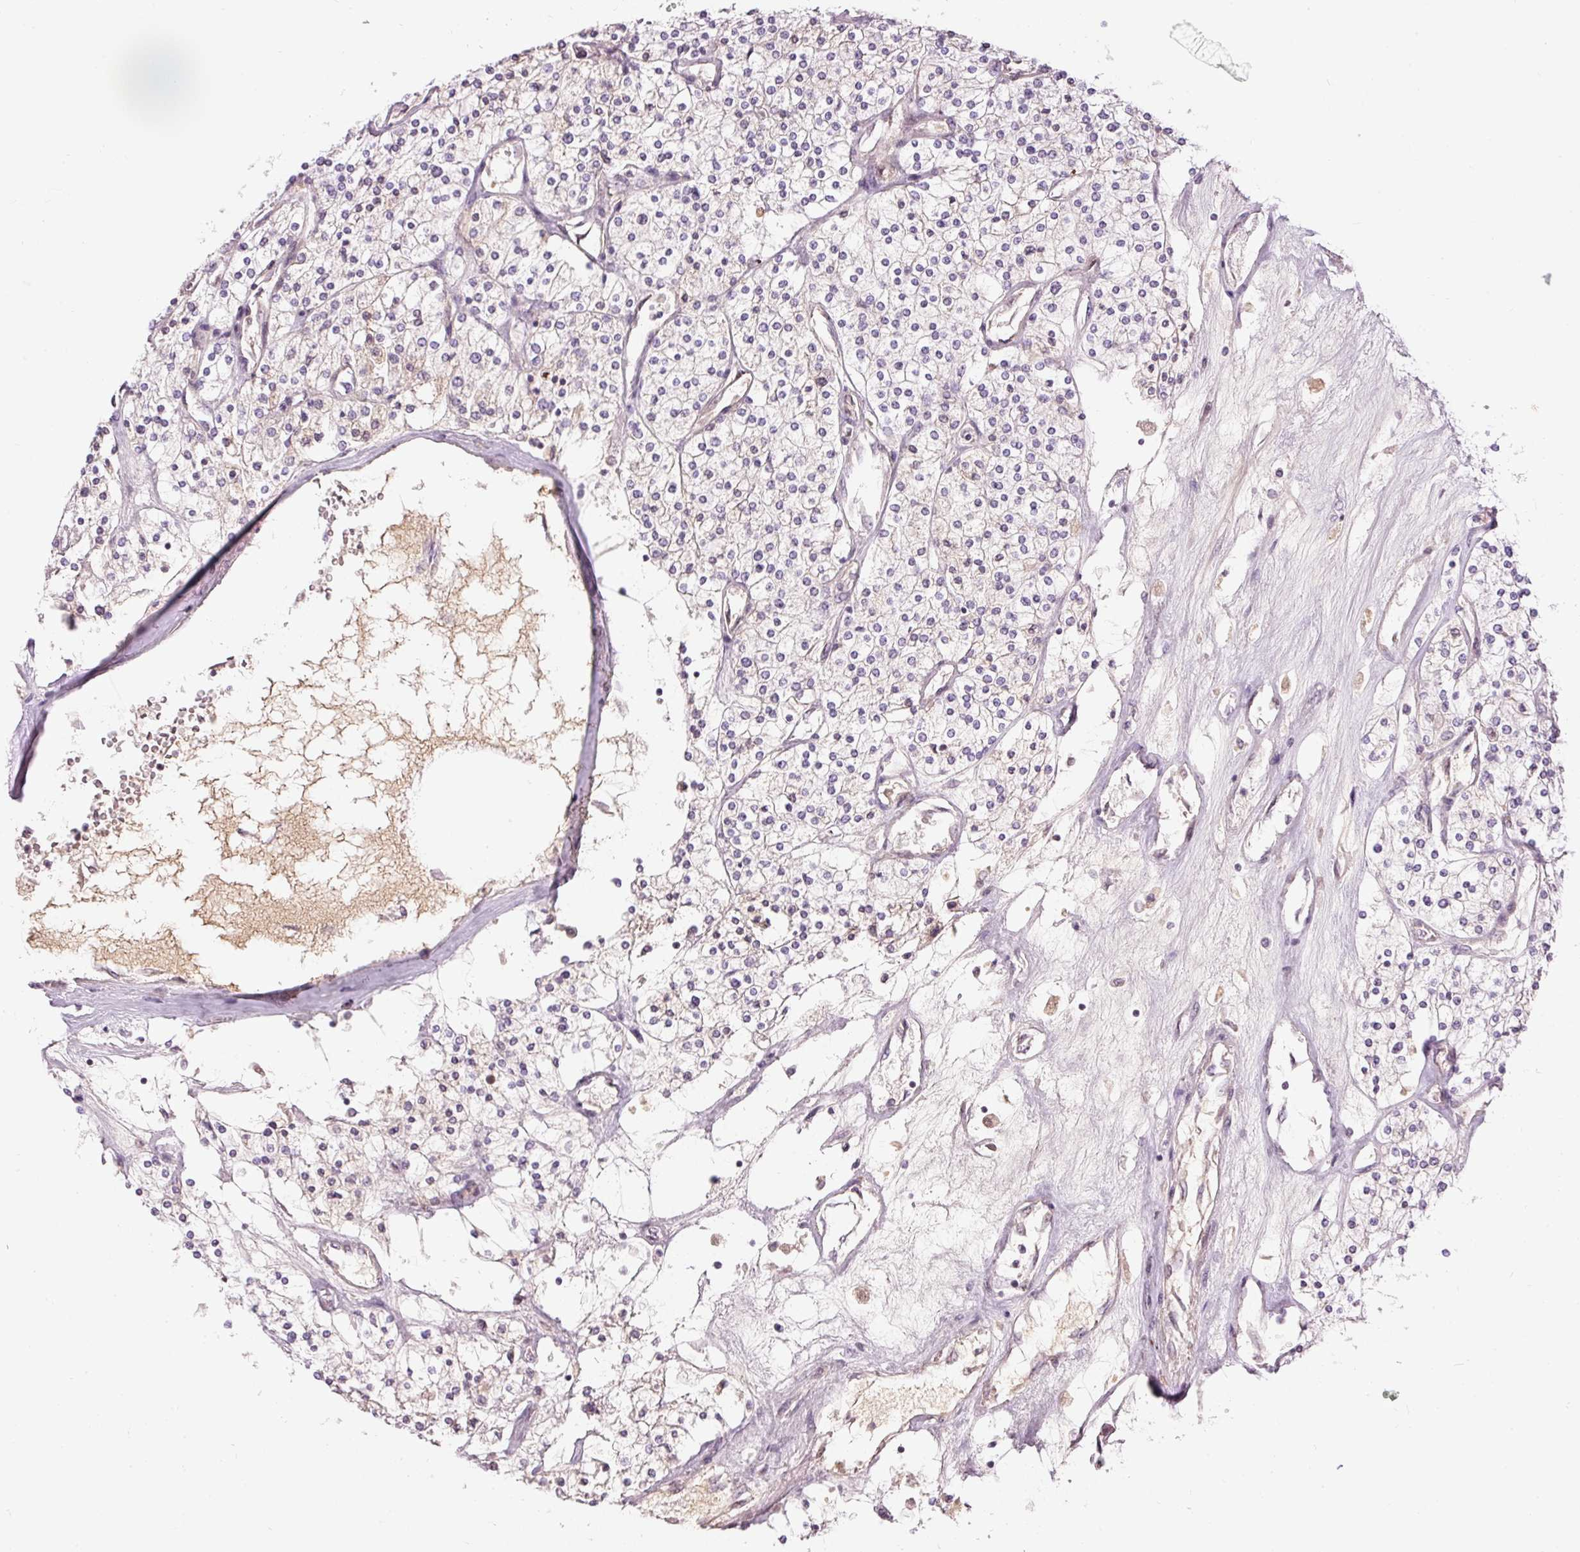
{"staining": {"intensity": "weak", "quantity": "<25%", "location": "cytoplasmic/membranous"}, "tissue": "renal cancer", "cell_type": "Tumor cells", "image_type": "cancer", "snomed": [{"axis": "morphology", "description": "Adenocarcinoma, NOS"}, {"axis": "topography", "description": "Kidney"}], "caption": "A photomicrograph of adenocarcinoma (renal) stained for a protein shows no brown staining in tumor cells.", "gene": "ABHD11", "patient": {"sex": "male", "age": 80}}